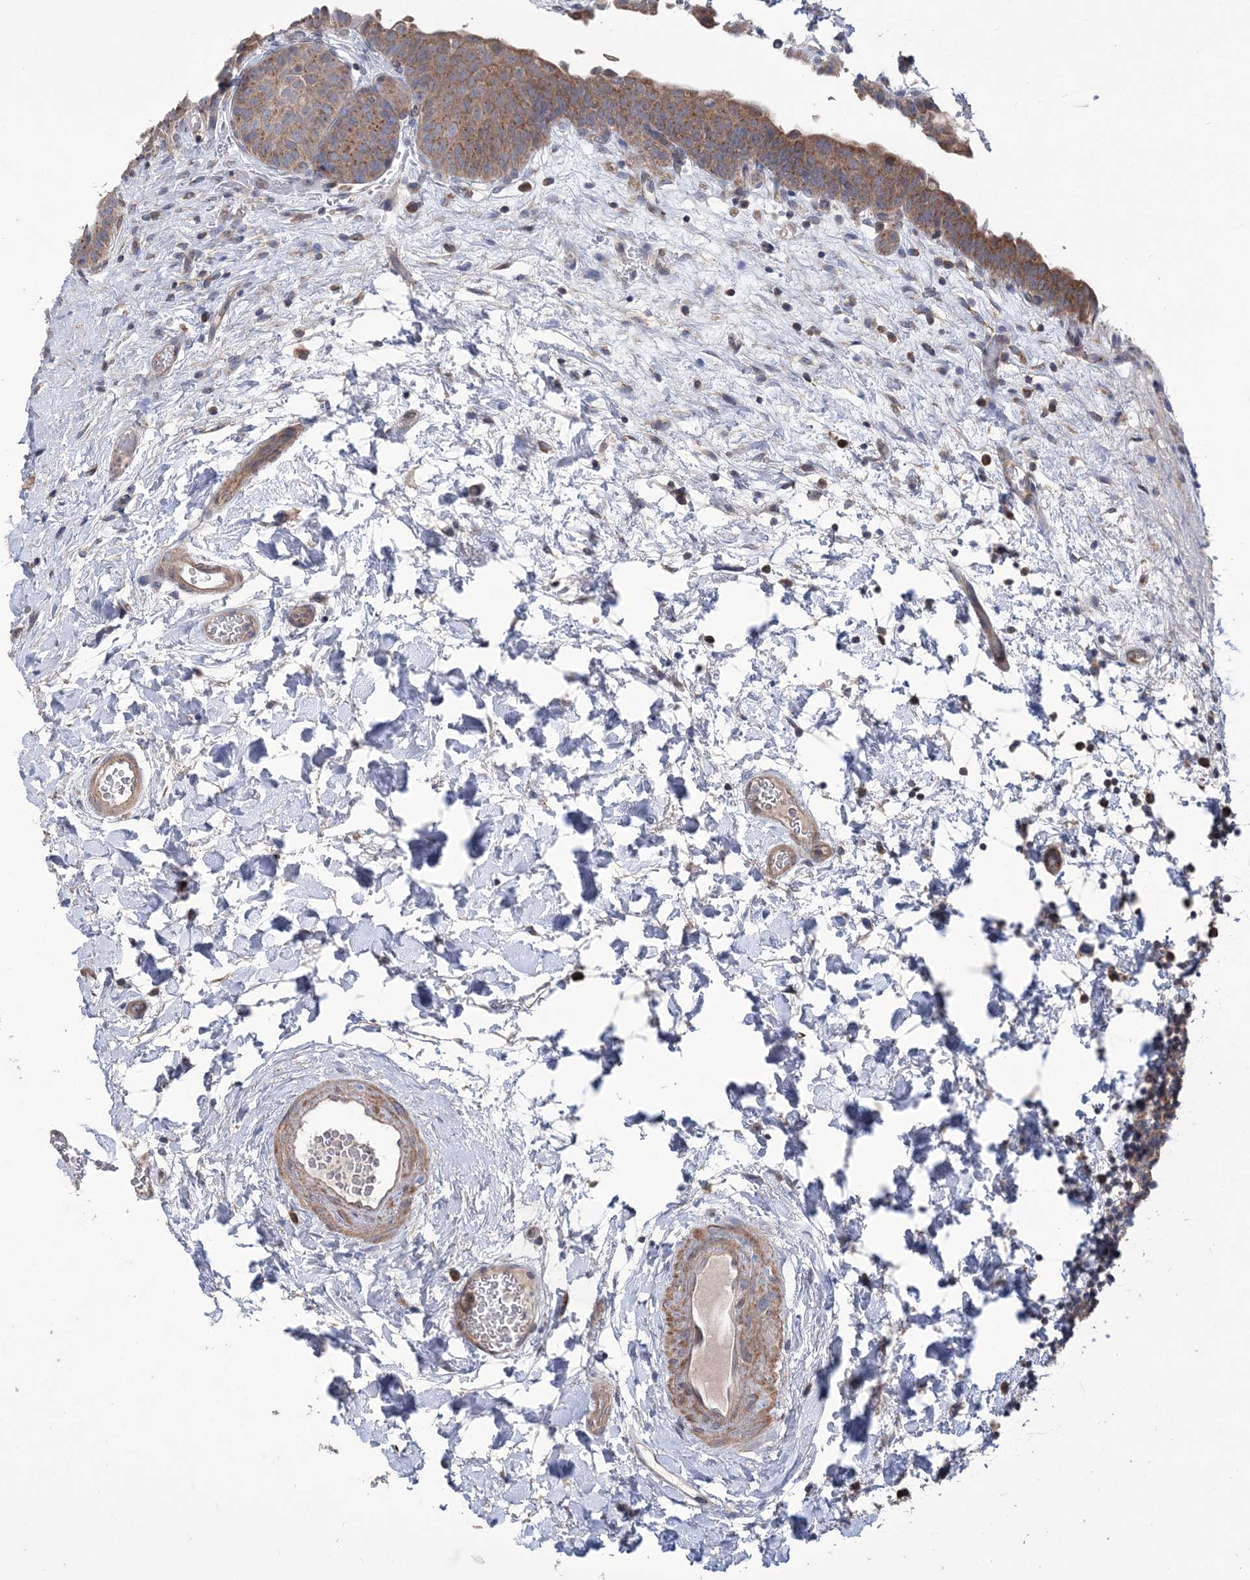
{"staining": {"intensity": "moderate", "quantity": ">75%", "location": "cytoplasmic/membranous"}, "tissue": "urinary bladder", "cell_type": "Urothelial cells", "image_type": "normal", "snomed": [{"axis": "morphology", "description": "Normal tissue, NOS"}, {"axis": "topography", "description": "Urinary bladder"}], "caption": "This micrograph exhibits unremarkable urinary bladder stained with immunohistochemistry (IHC) to label a protein in brown. The cytoplasmic/membranous of urothelial cells show moderate positivity for the protein. Nuclei are counter-stained blue.", "gene": "MTRF1L", "patient": {"sex": "male", "age": 83}}